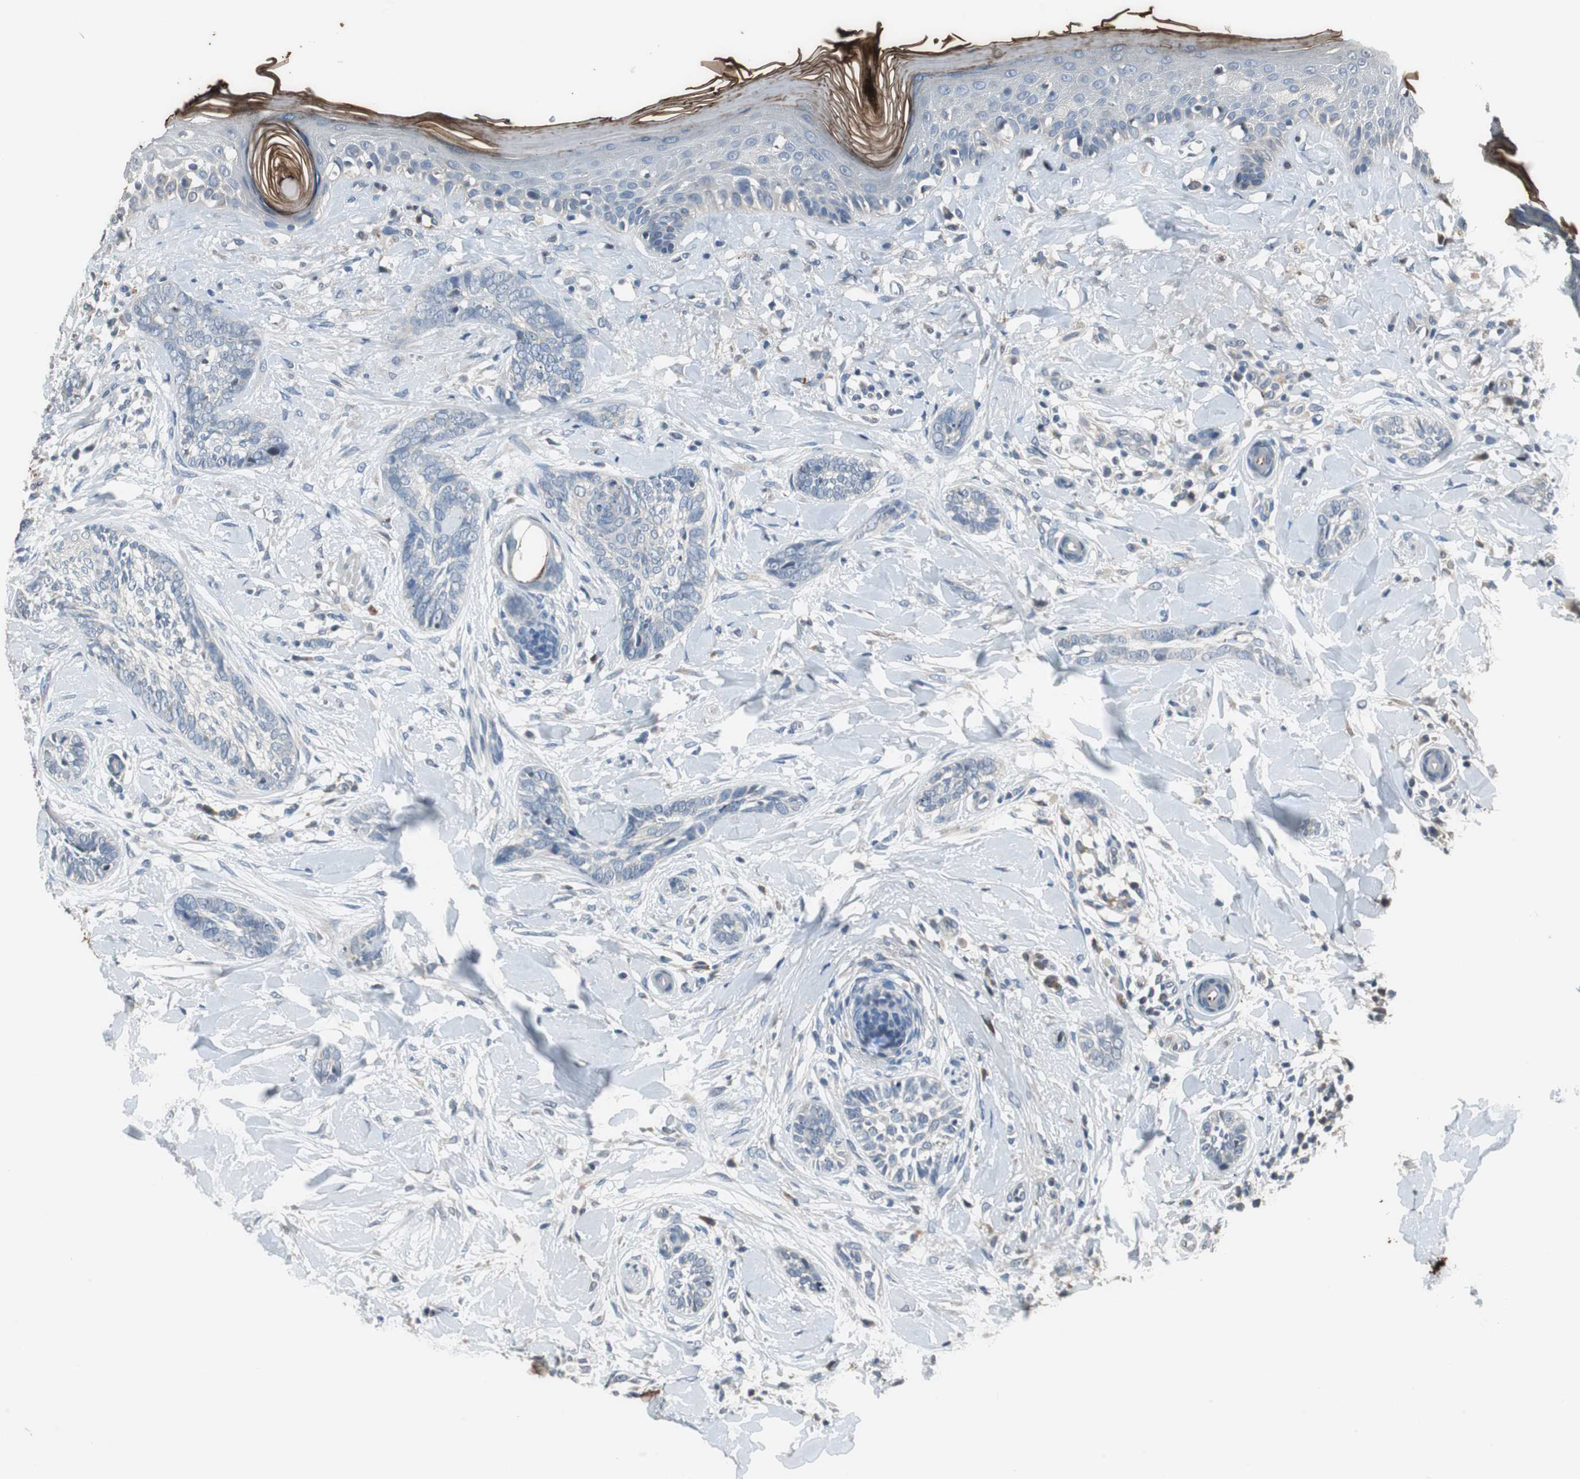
{"staining": {"intensity": "negative", "quantity": "none", "location": "none"}, "tissue": "skin cancer", "cell_type": "Tumor cells", "image_type": "cancer", "snomed": [{"axis": "morphology", "description": "Basal cell carcinoma"}, {"axis": "topography", "description": "Skin"}], "caption": "Tumor cells show no significant protein expression in basal cell carcinoma (skin).", "gene": "PI4KB", "patient": {"sex": "female", "age": 58}}